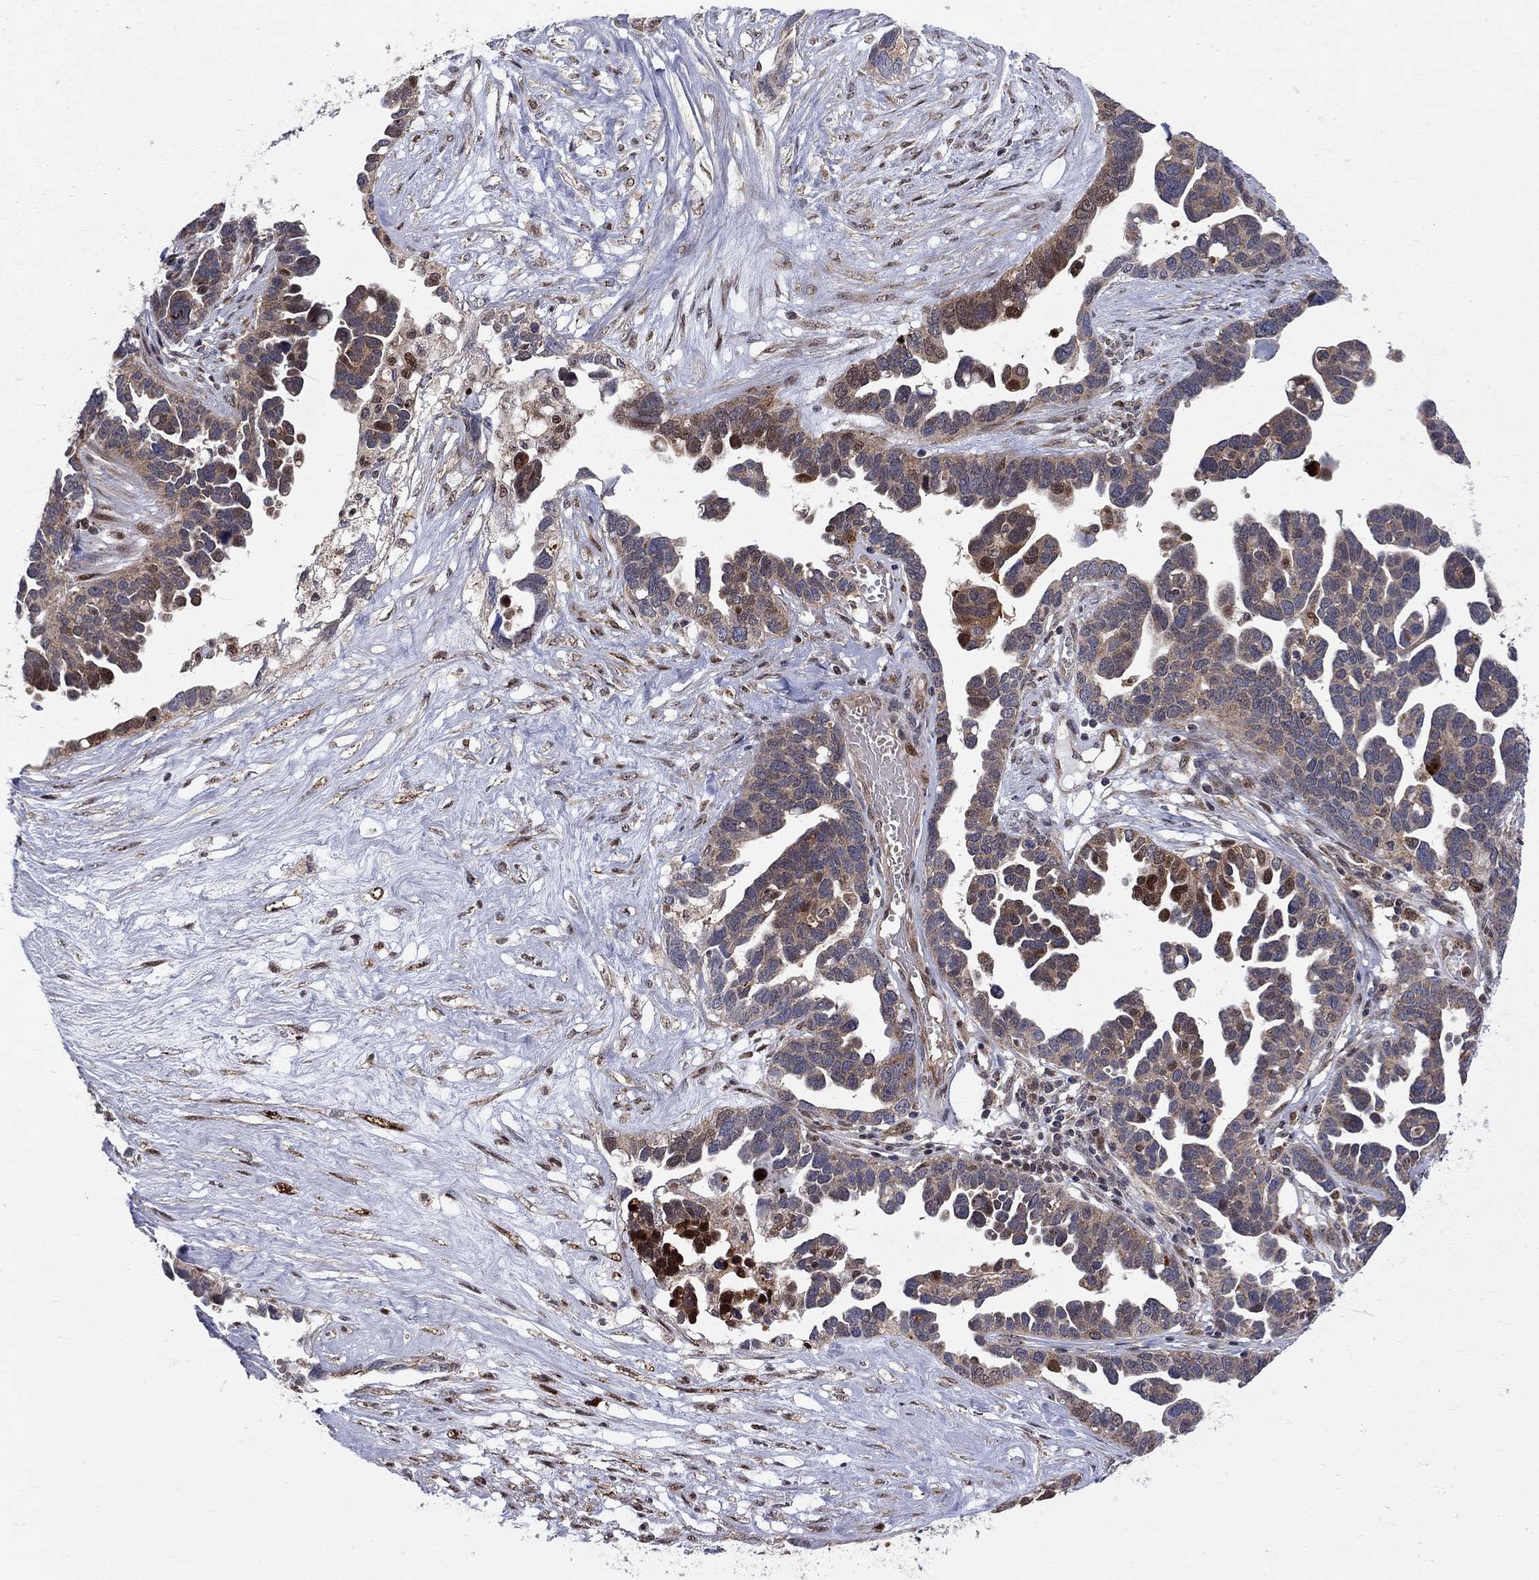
{"staining": {"intensity": "moderate", "quantity": "<25%", "location": "cytoplasmic/membranous"}, "tissue": "ovarian cancer", "cell_type": "Tumor cells", "image_type": "cancer", "snomed": [{"axis": "morphology", "description": "Cystadenocarcinoma, serous, NOS"}, {"axis": "topography", "description": "Ovary"}], "caption": "This is an image of IHC staining of serous cystadenocarcinoma (ovarian), which shows moderate staining in the cytoplasmic/membranous of tumor cells.", "gene": "ELOB", "patient": {"sex": "female", "age": 54}}